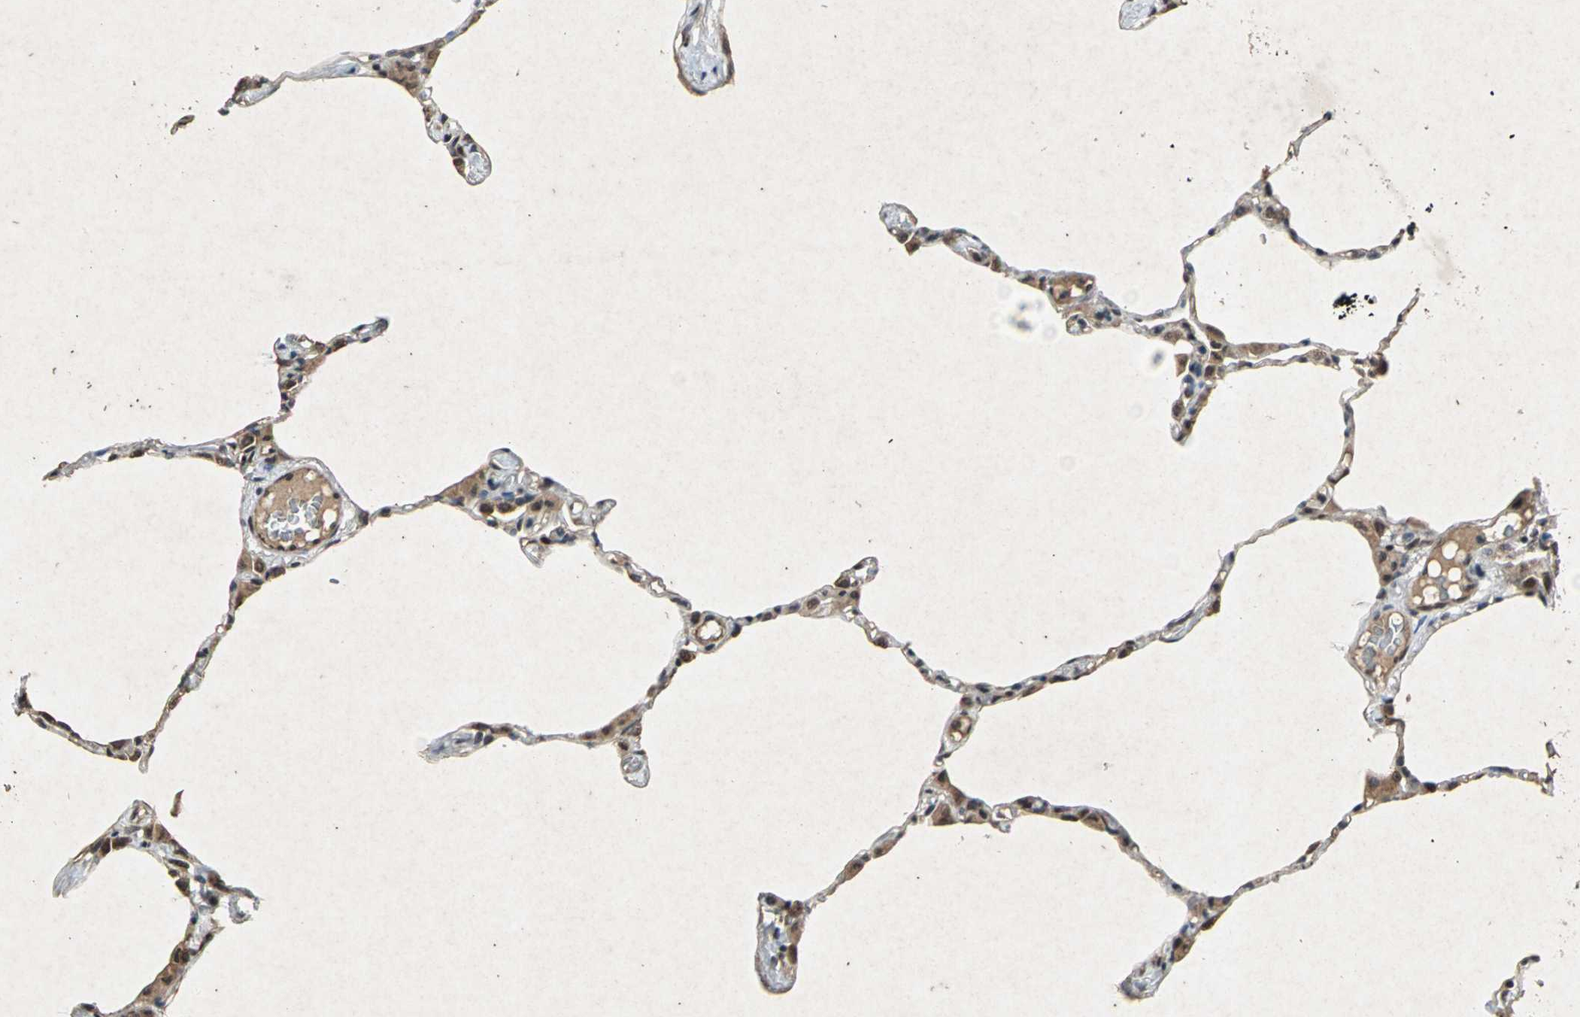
{"staining": {"intensity": "weak", "quantity": "25%-75%", "location": "cytoplasmic/membranous"}, "tissue": "lung", "cell_type": "Alveolar cells", "image_type": "normal", "snomed": [{"axis": "morphology", "description": "Normal tissue, NOS"}, {"axis": "topography", "description": "Lung"}], "caption": "Lung stained for a protein (brown) displays weak cytoplasmic/membranous positive expression in about 25%-75% of alveolar cells.", "gene": "NOTCH3", "patient": {"sex": "female", "age": 49}}